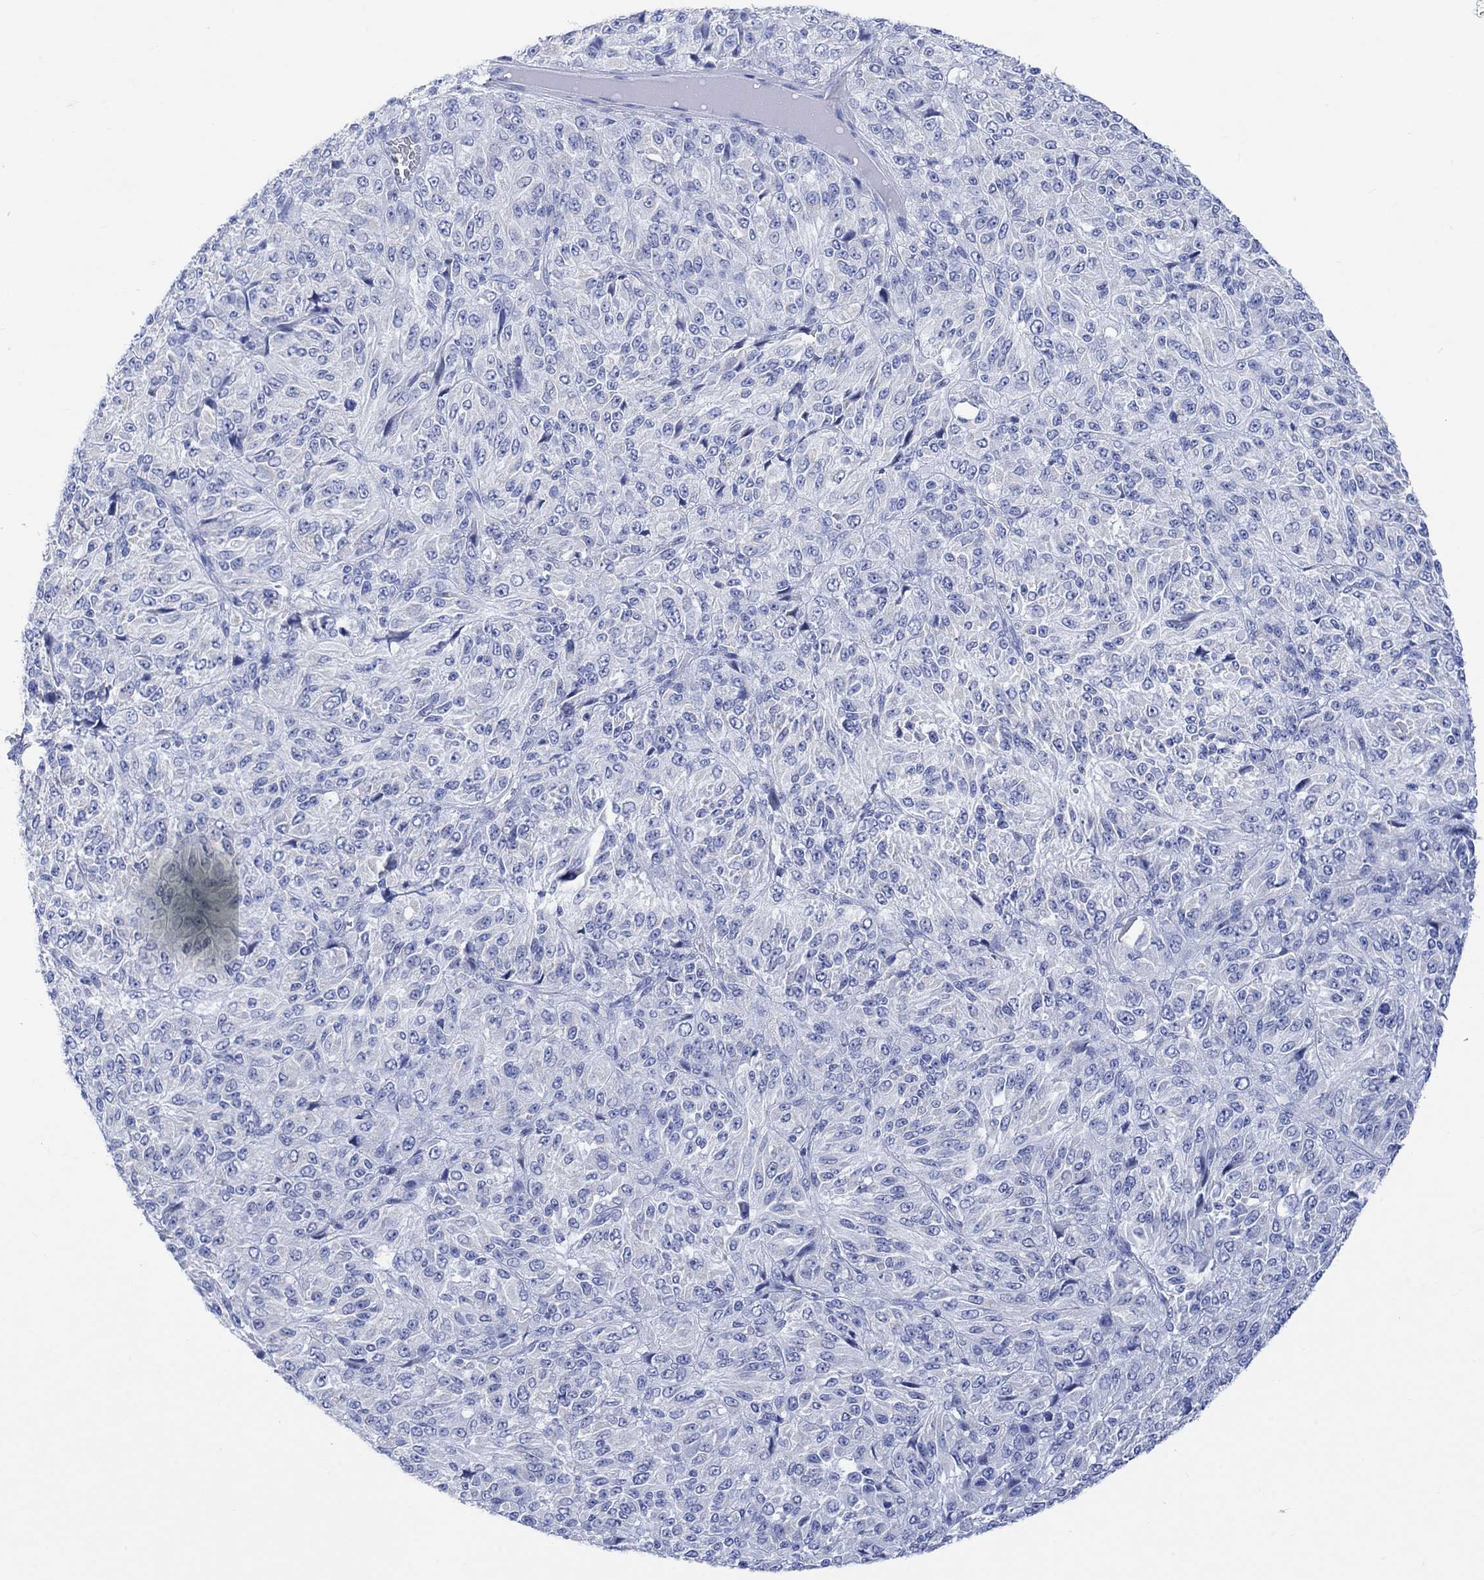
{"staining": {"intensity": "negative", "quantity": "none", "location": "none"}, "tissue": "melanoma", "cell_type": "Tumor cells", "image_type": "cancer", "snomed": [{"axis": "morphology", "description": "Malignant melanoma, Metastatic site"}, {"axis": "topography", "description": "Brain"}], "caption": "Protein analysis of malignant melanoma (metastatic site) demonstrates no significant positivity in tumor cells.", "gene": "CALCA", "patient": {"sex": "female", "age": 56}}